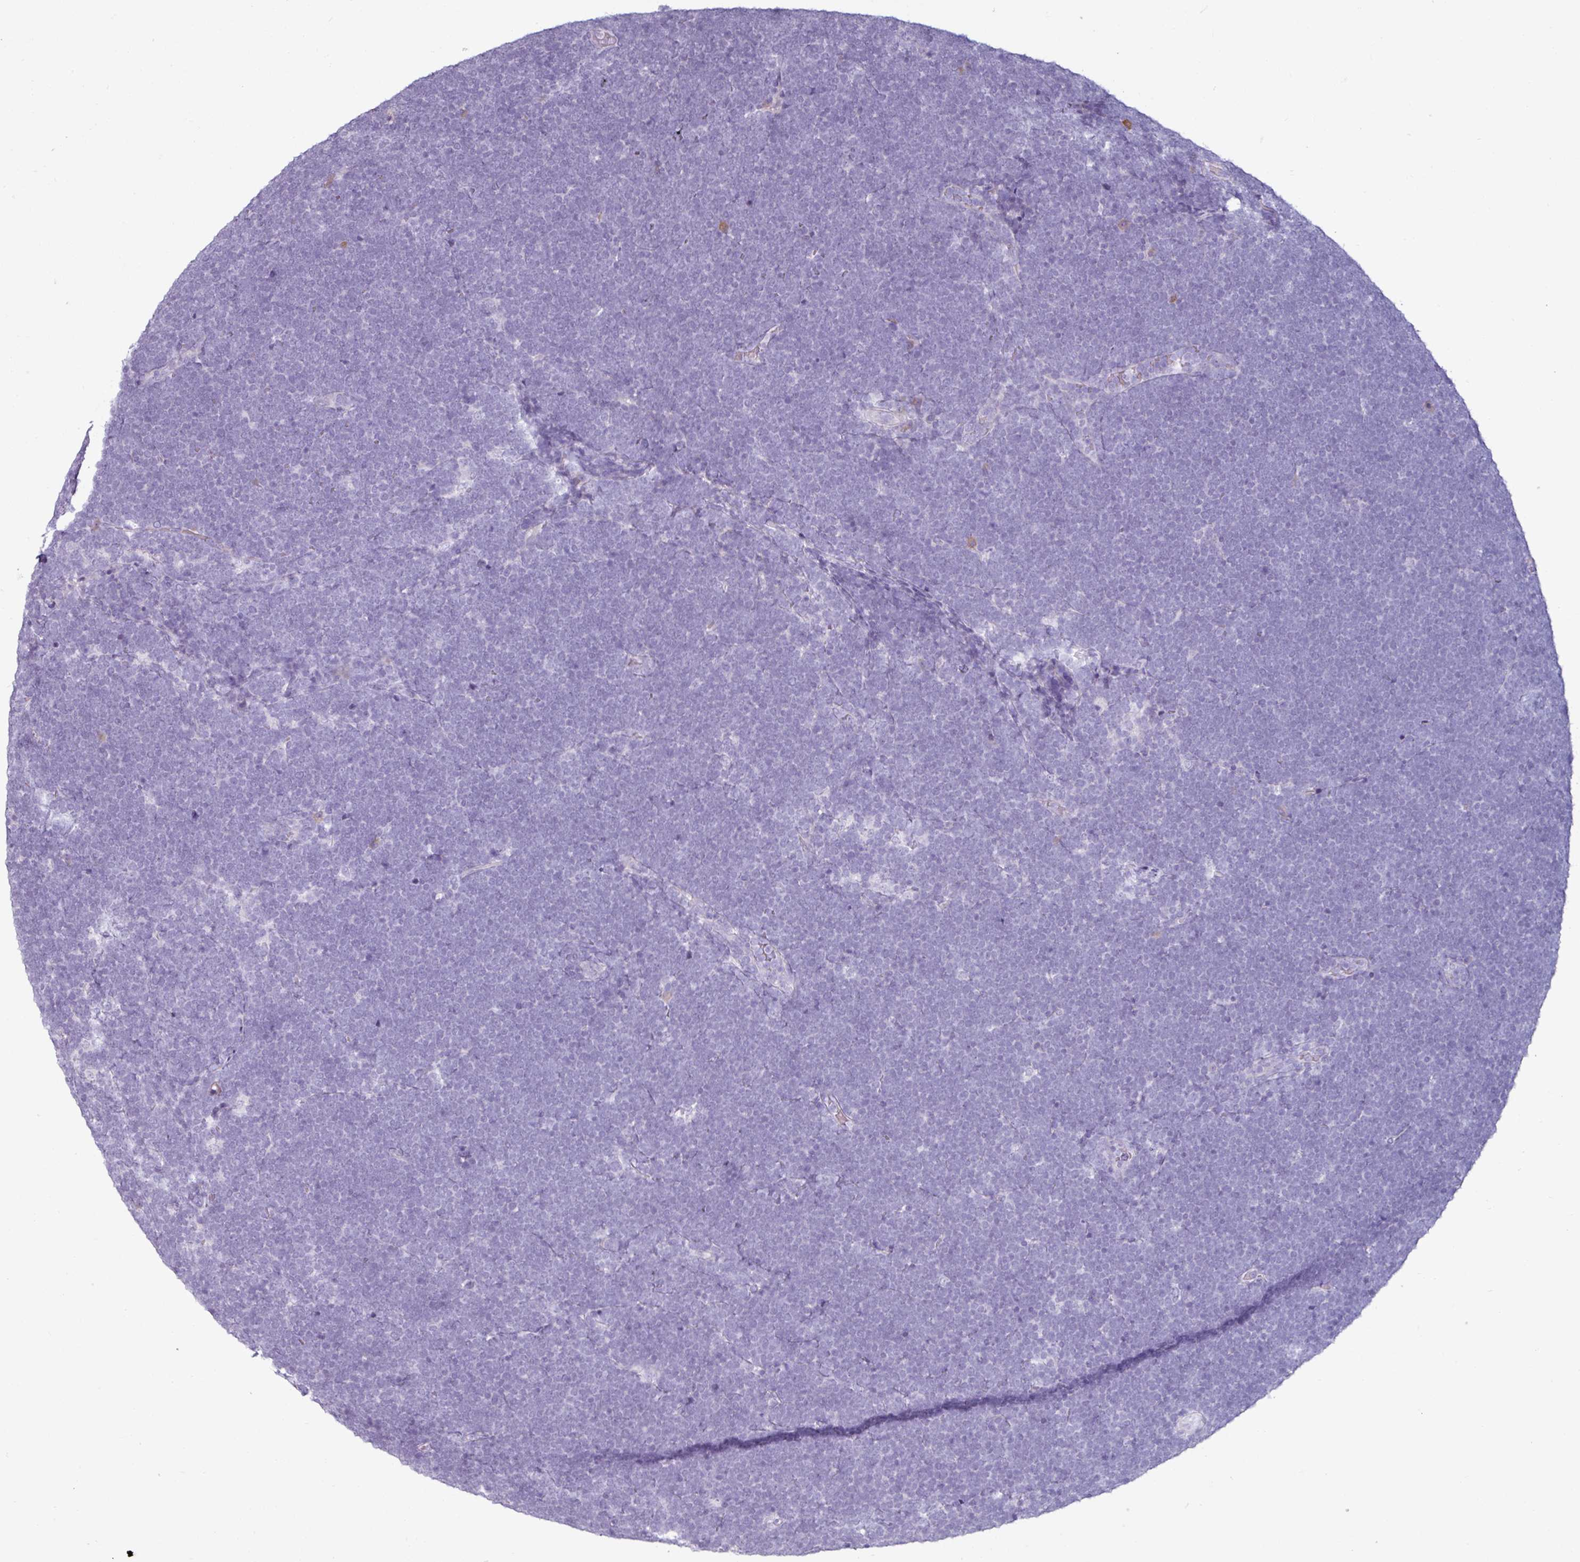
{"staining": {"intensity": "negative", "quantity": "none", "location": "none"}, "tissue": "lymphoma", "cell_type": "Tumor cells", "image_type": "cancer", "snomed": [{"axis": "morphology", "description": "Malignant lymphoma, non-Hodgkin's type, High grade"}, {"axis": "topography", "description": "Lymph node"}], "caption": "Tumor cells are negative for protein expression in human lymphoma.", "gene": "CLCA1", "patient": {"sex": "male", "age": 13}}